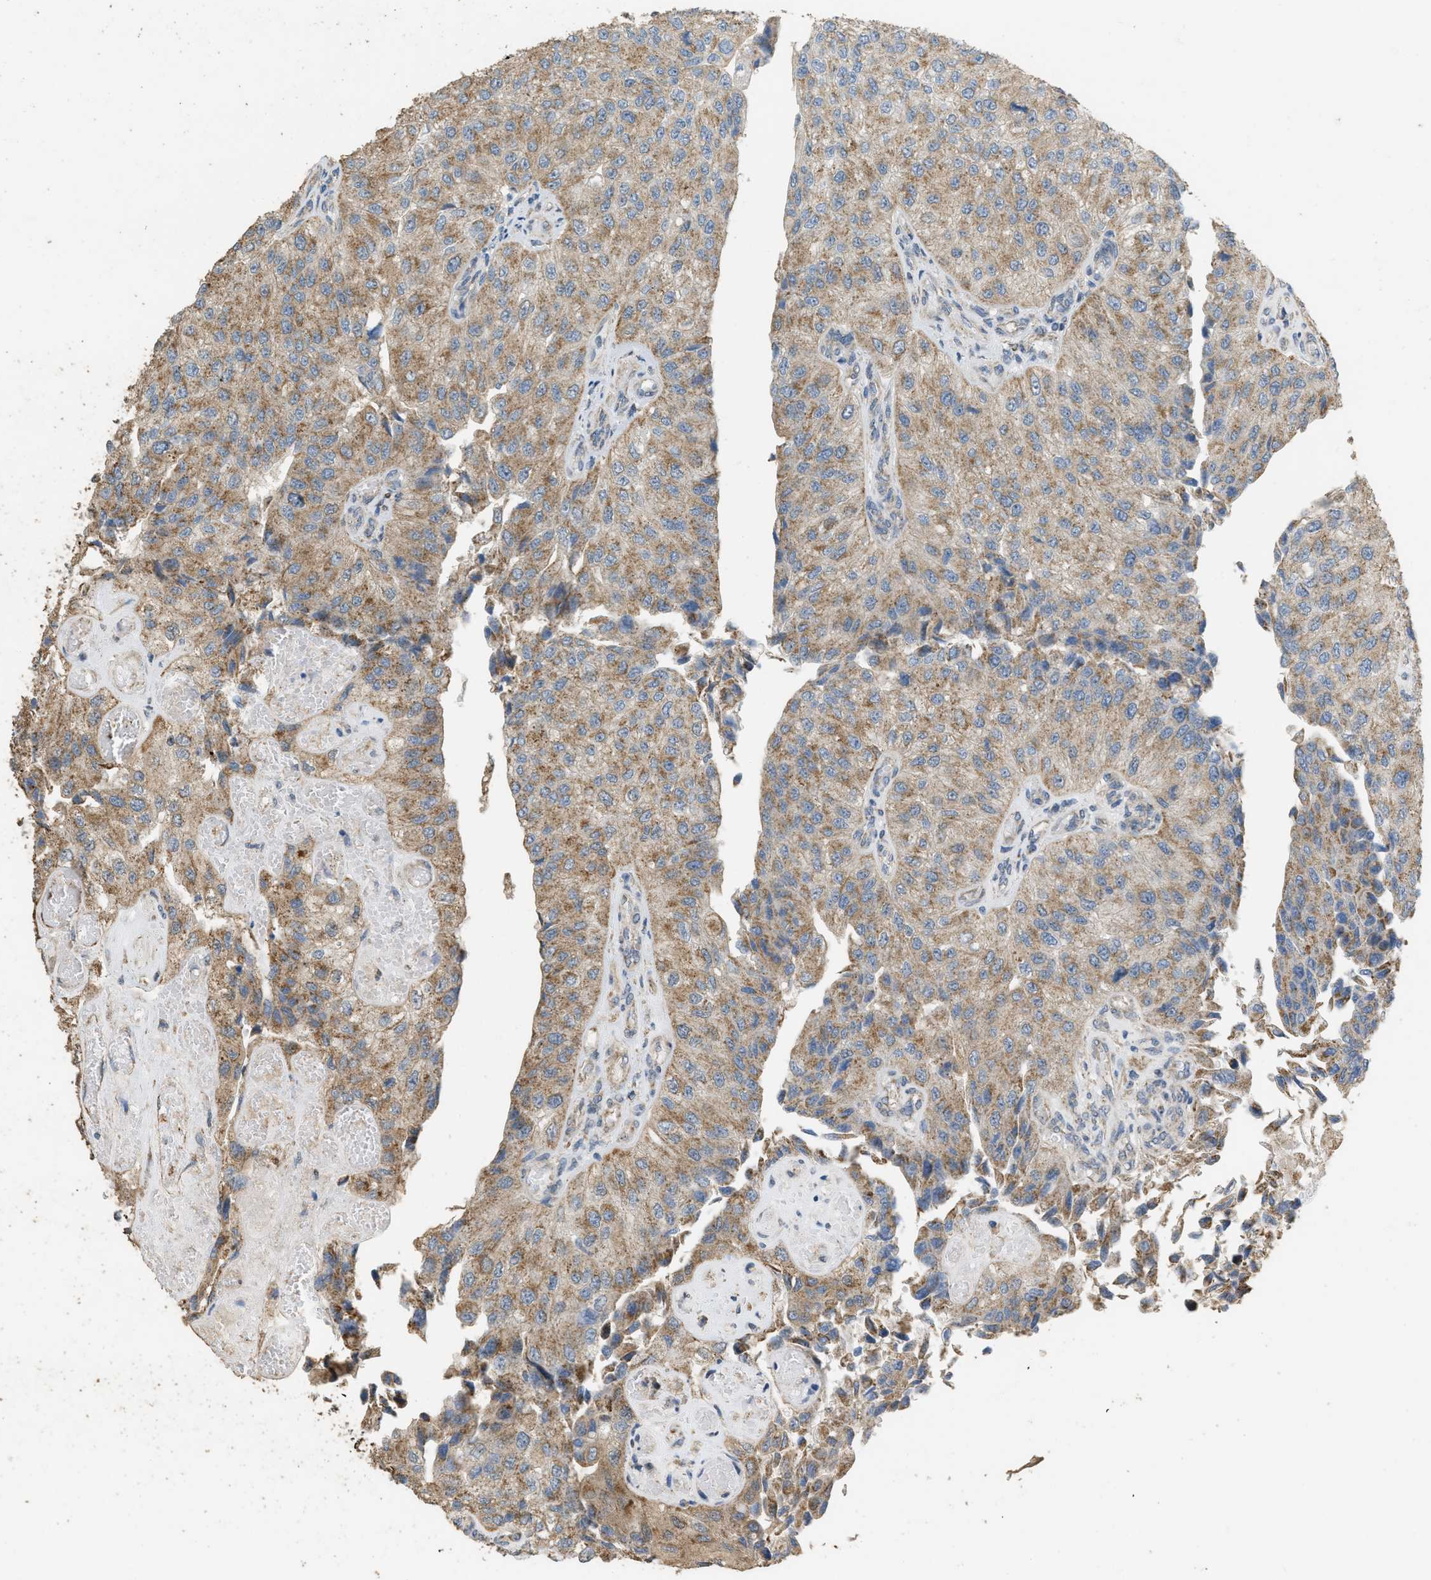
{"staining": {"intensity": "moderate", "quantity": ">75%", "location": "cytoplasmic/membranous"}, "tissue": "urothelial cancer", "cell_type": "Tumor cells", "image_type": "cancer", "snomed": [{"axis": "morphology", "description": "Urothelial carcinoma, High grade"}, {"axis": "topography", "description": "Kidney"}, {"axis": "topography", "description": "Urinary bladder"}], "caption": "A micrograph of urothelial carcinoma (high-grade) stained for a protein shows moderate cytoplasmic/membranous brown staining in tumor cells.", "gene": "KCNA4", "patient": {"sex": "male", "age": 77}}